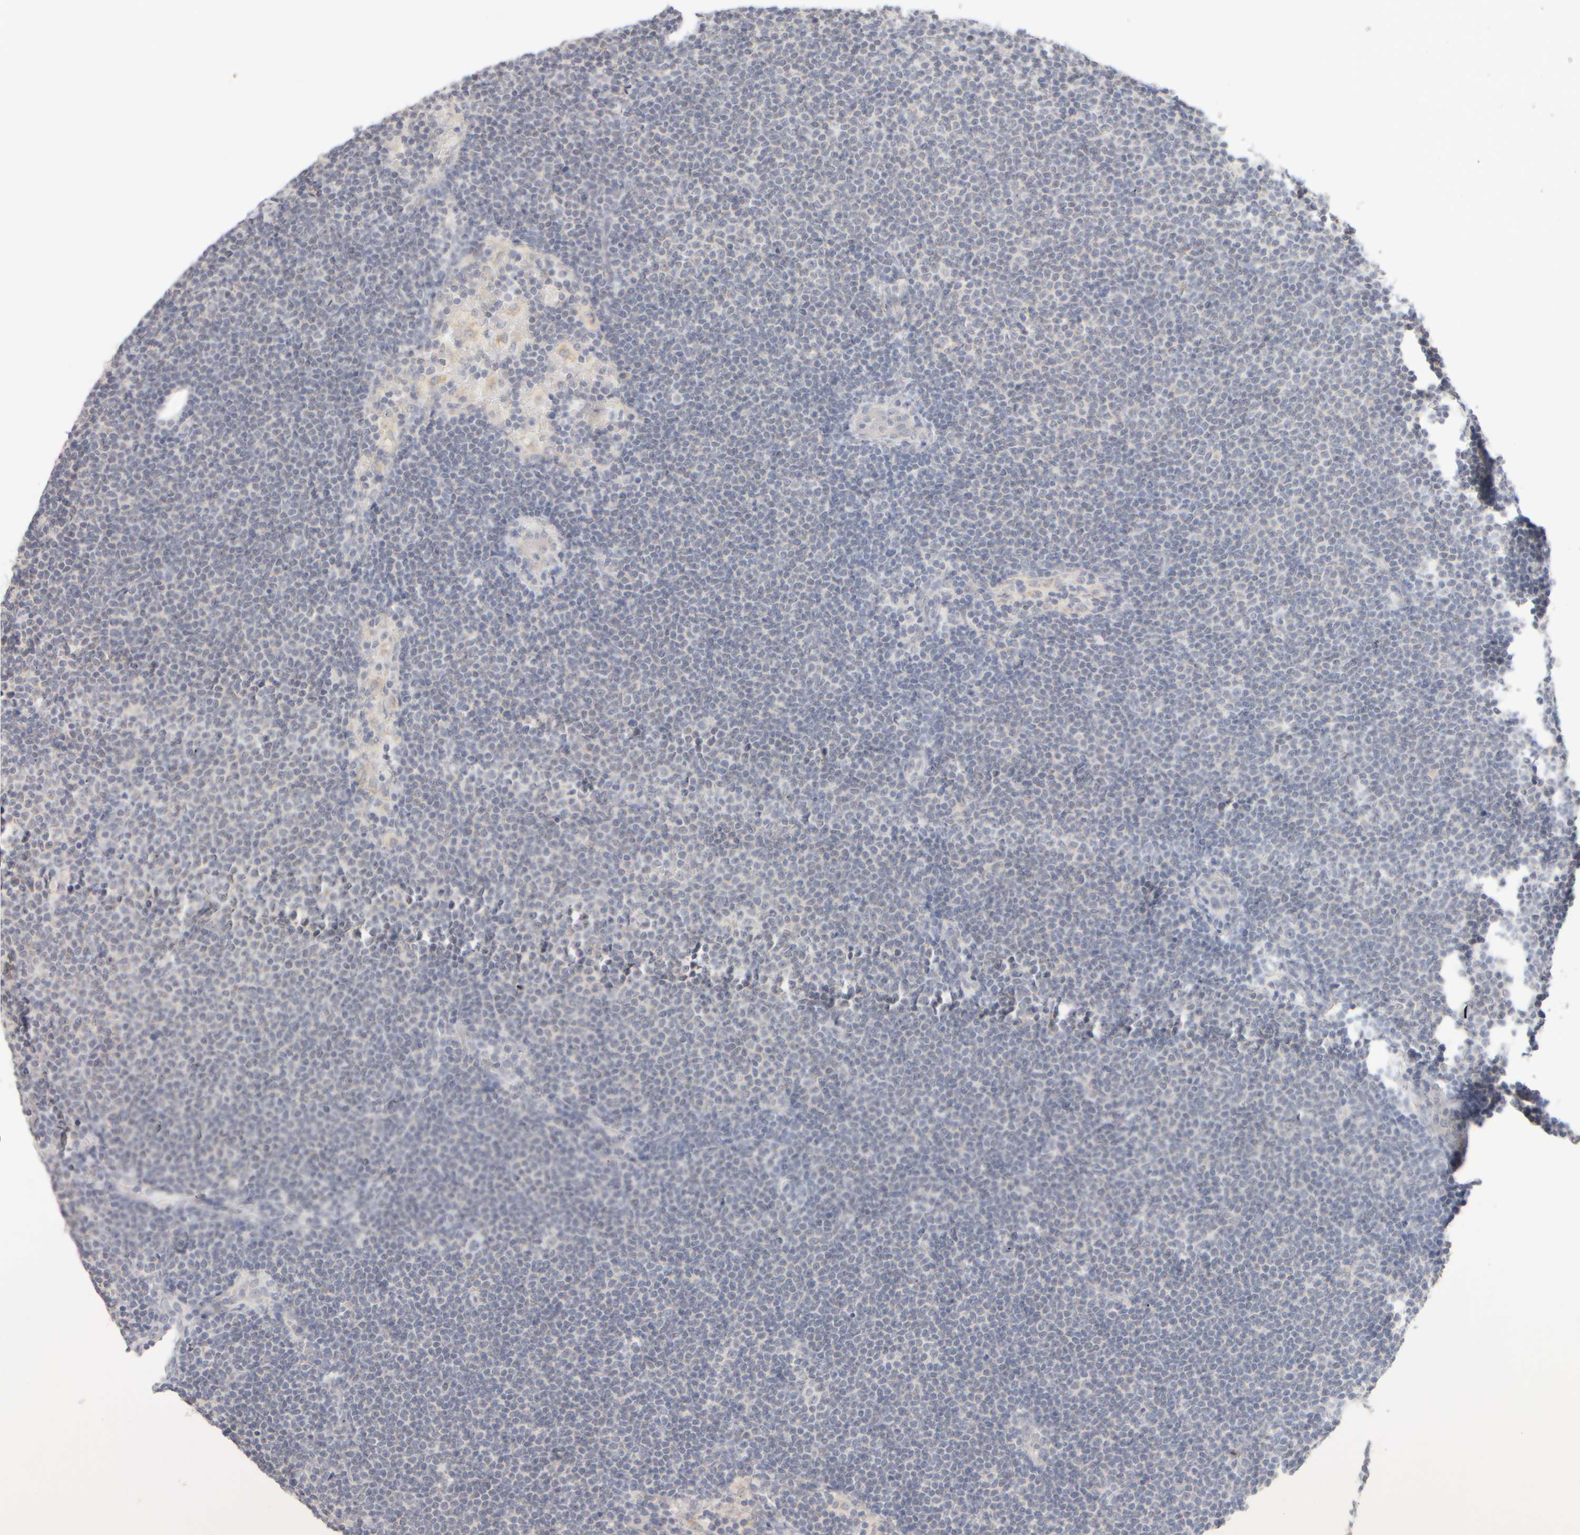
{"staining": {"intensity": "negative", "quantity": "none", "location": "none"}, "tissue": "lymphoma", "cell_type": "Tumor cells", "image_type": "cancer", "snomed": [{"axis": "morphology", "description": "Malignant lymphoma, non-Hodgkin's type, Low grade"}, {"axis": "topography", "description": "Lymph node"}], "caption": "Lymphoma was stained to show a protein in brown. There is no significant staining in tumor cells.", "gene": "ZNF112", "patient": {"sex": "female", "age": 53}}